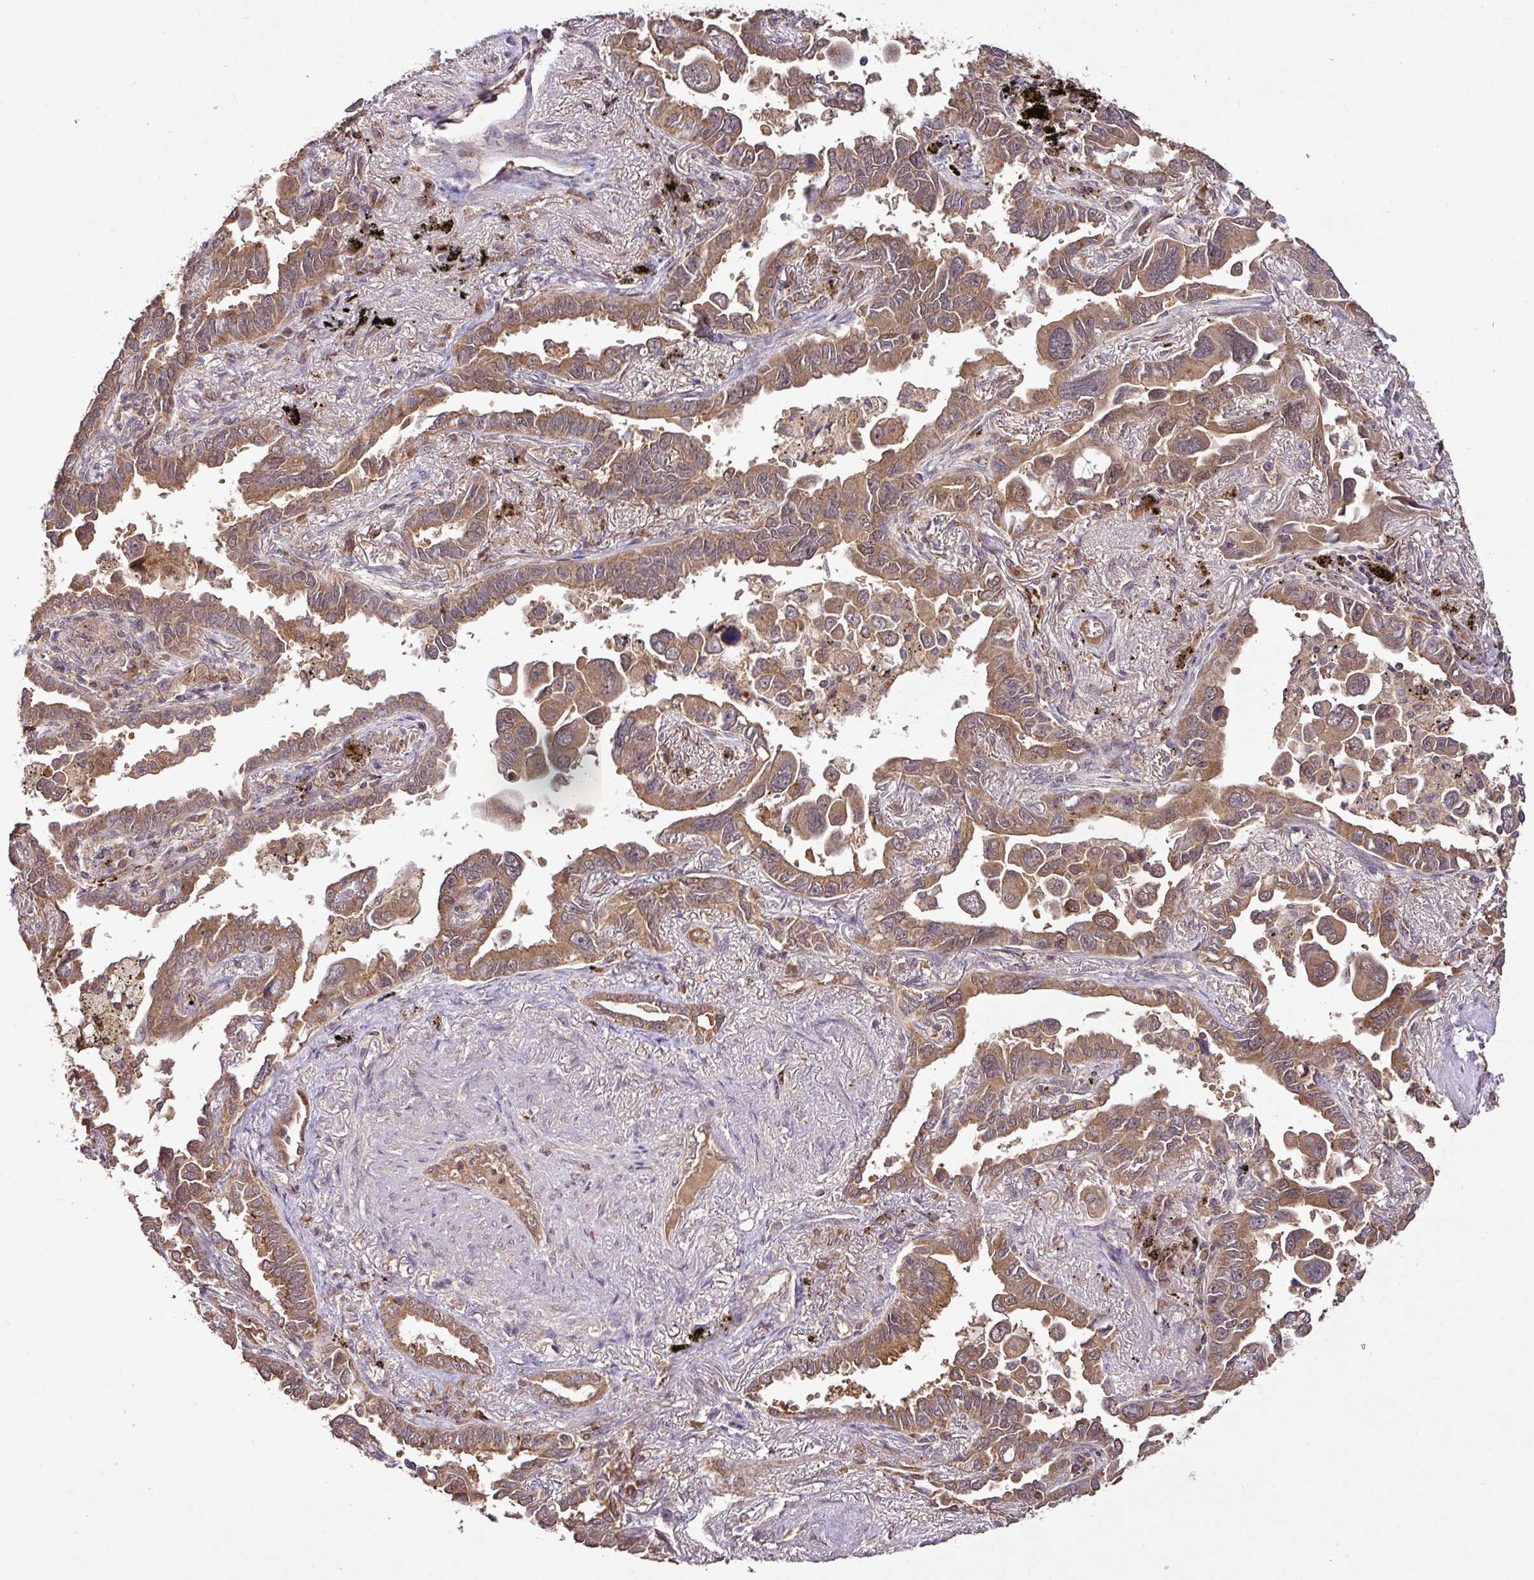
{"staining": {"intensity": "moderate", "quantity": ">75%", "location": "cytoplasmic/membranous,nuclear"}, "tissue": "lung cancer", "cell_type": "Tumor cells", "image_type": "cancer", "snomed": [{"axis": "morphology", "description": "Adenocarcinoma, NOS"}, {"axis": "topography", "description": "Lung"}], "caption": "Protein expression analysis of lung cancer (adenocarcinoma) demonstrates moderate cytoplasmic/membranous and nuclear positivity in about >75% of tumor cells.", "gene": "FAIM", "patient": {"sex": "male", "age": 67}}